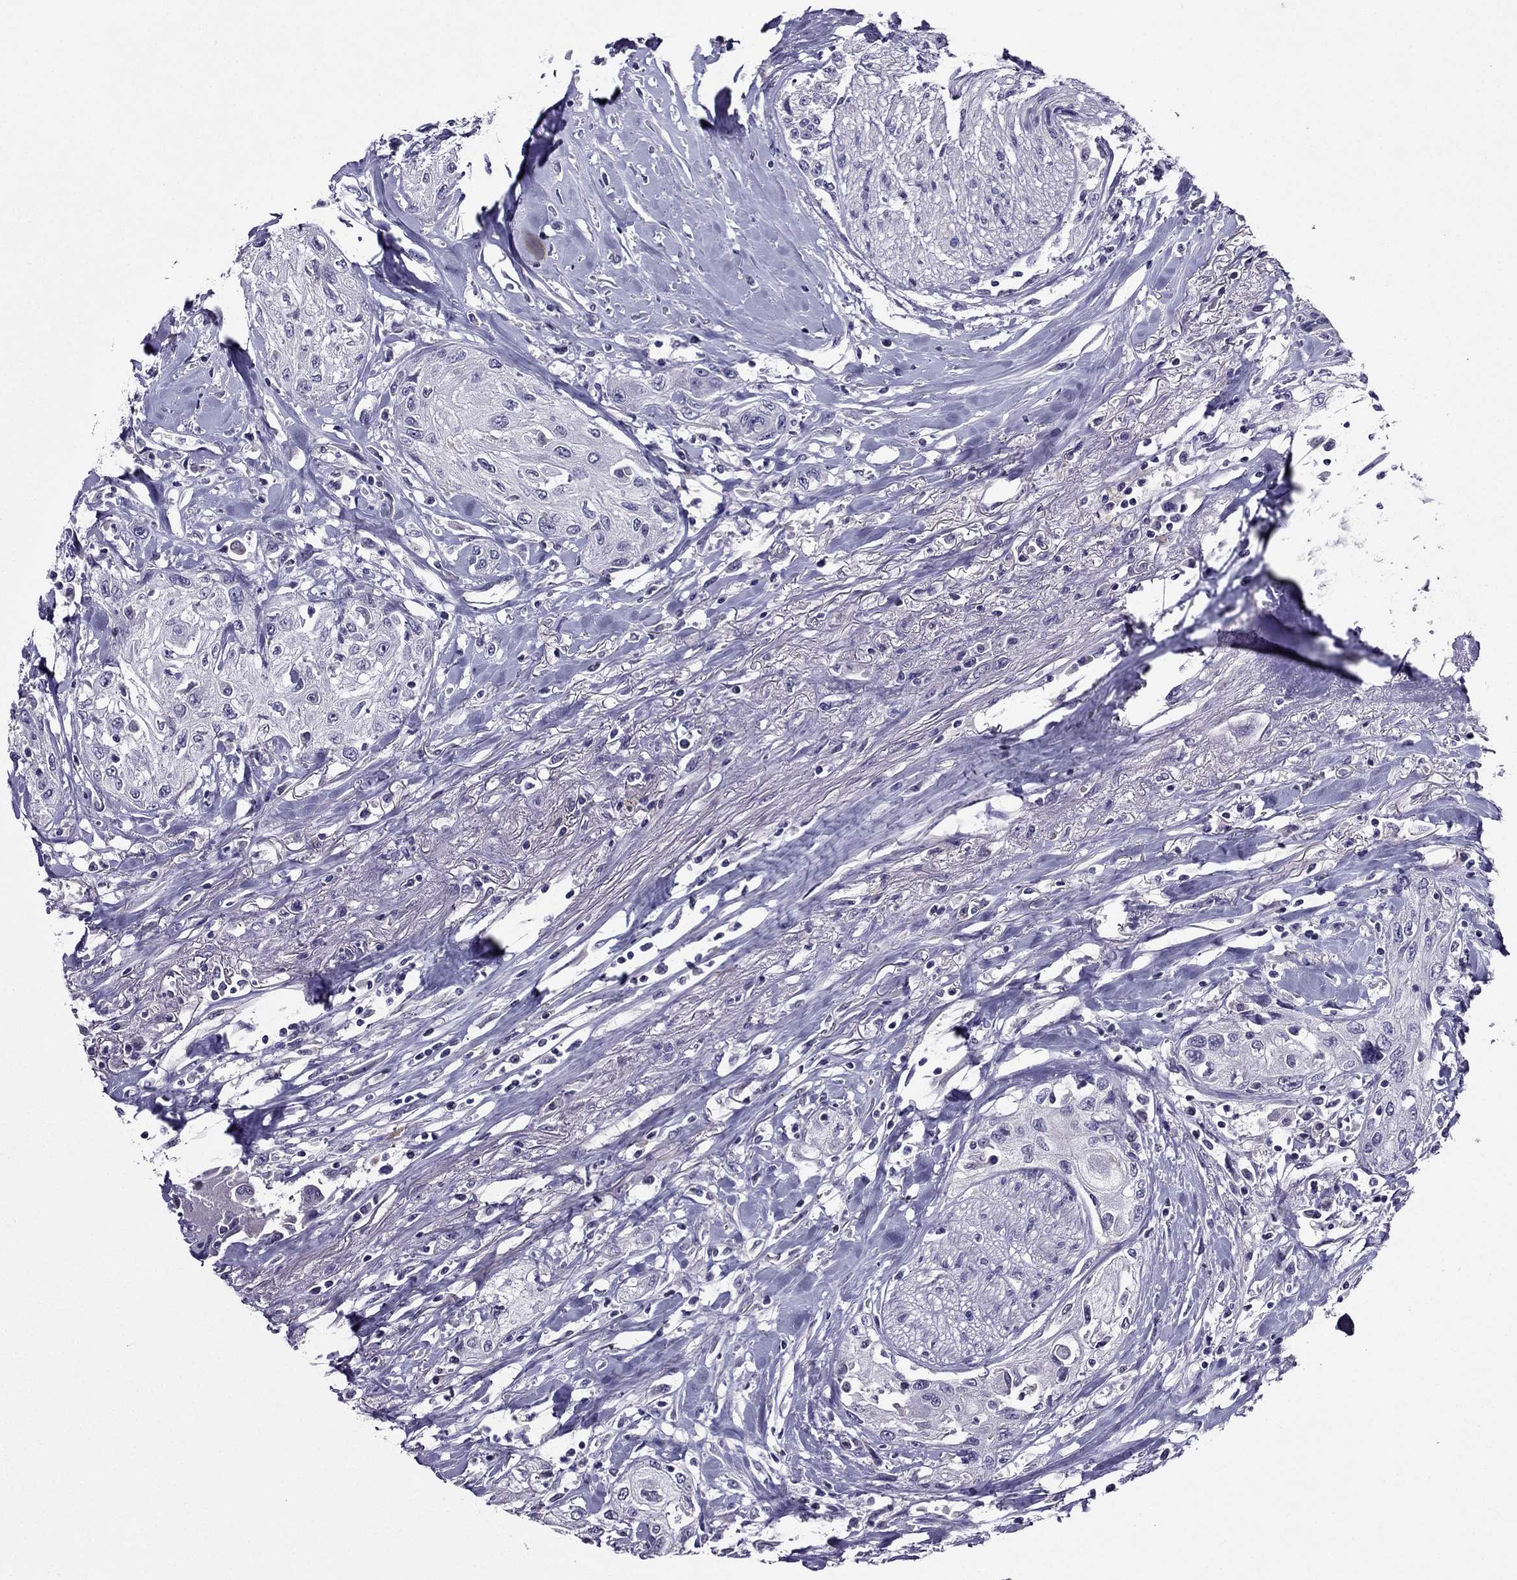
{"staining": {"intensity": "negative", "quantity": "none", "location": "none"}, "tissue": "head and neck cancer", "cell_type": "Tumor cells", "image_type": "cancer", "snomed": [{"axis": "morphology", "description": "Normal tissue, NOS"}, {"axis": "morphology", "description": "Squamous cell carcinoma, NOS"}, {"axis": "topography", "description": "Oral tissue"}, {"axis": "topography", "description": "Peripheral nerve tissue"}, {"axis": "topography", "description": "Head-Neck"}], "caption": "Immunohistochemical staining of human head and neck squamous cell carcinoma reveals no significant positivity in tumor cells.", "gene": "DUSP15", "patient": {"sex": "female", "age": 59}}